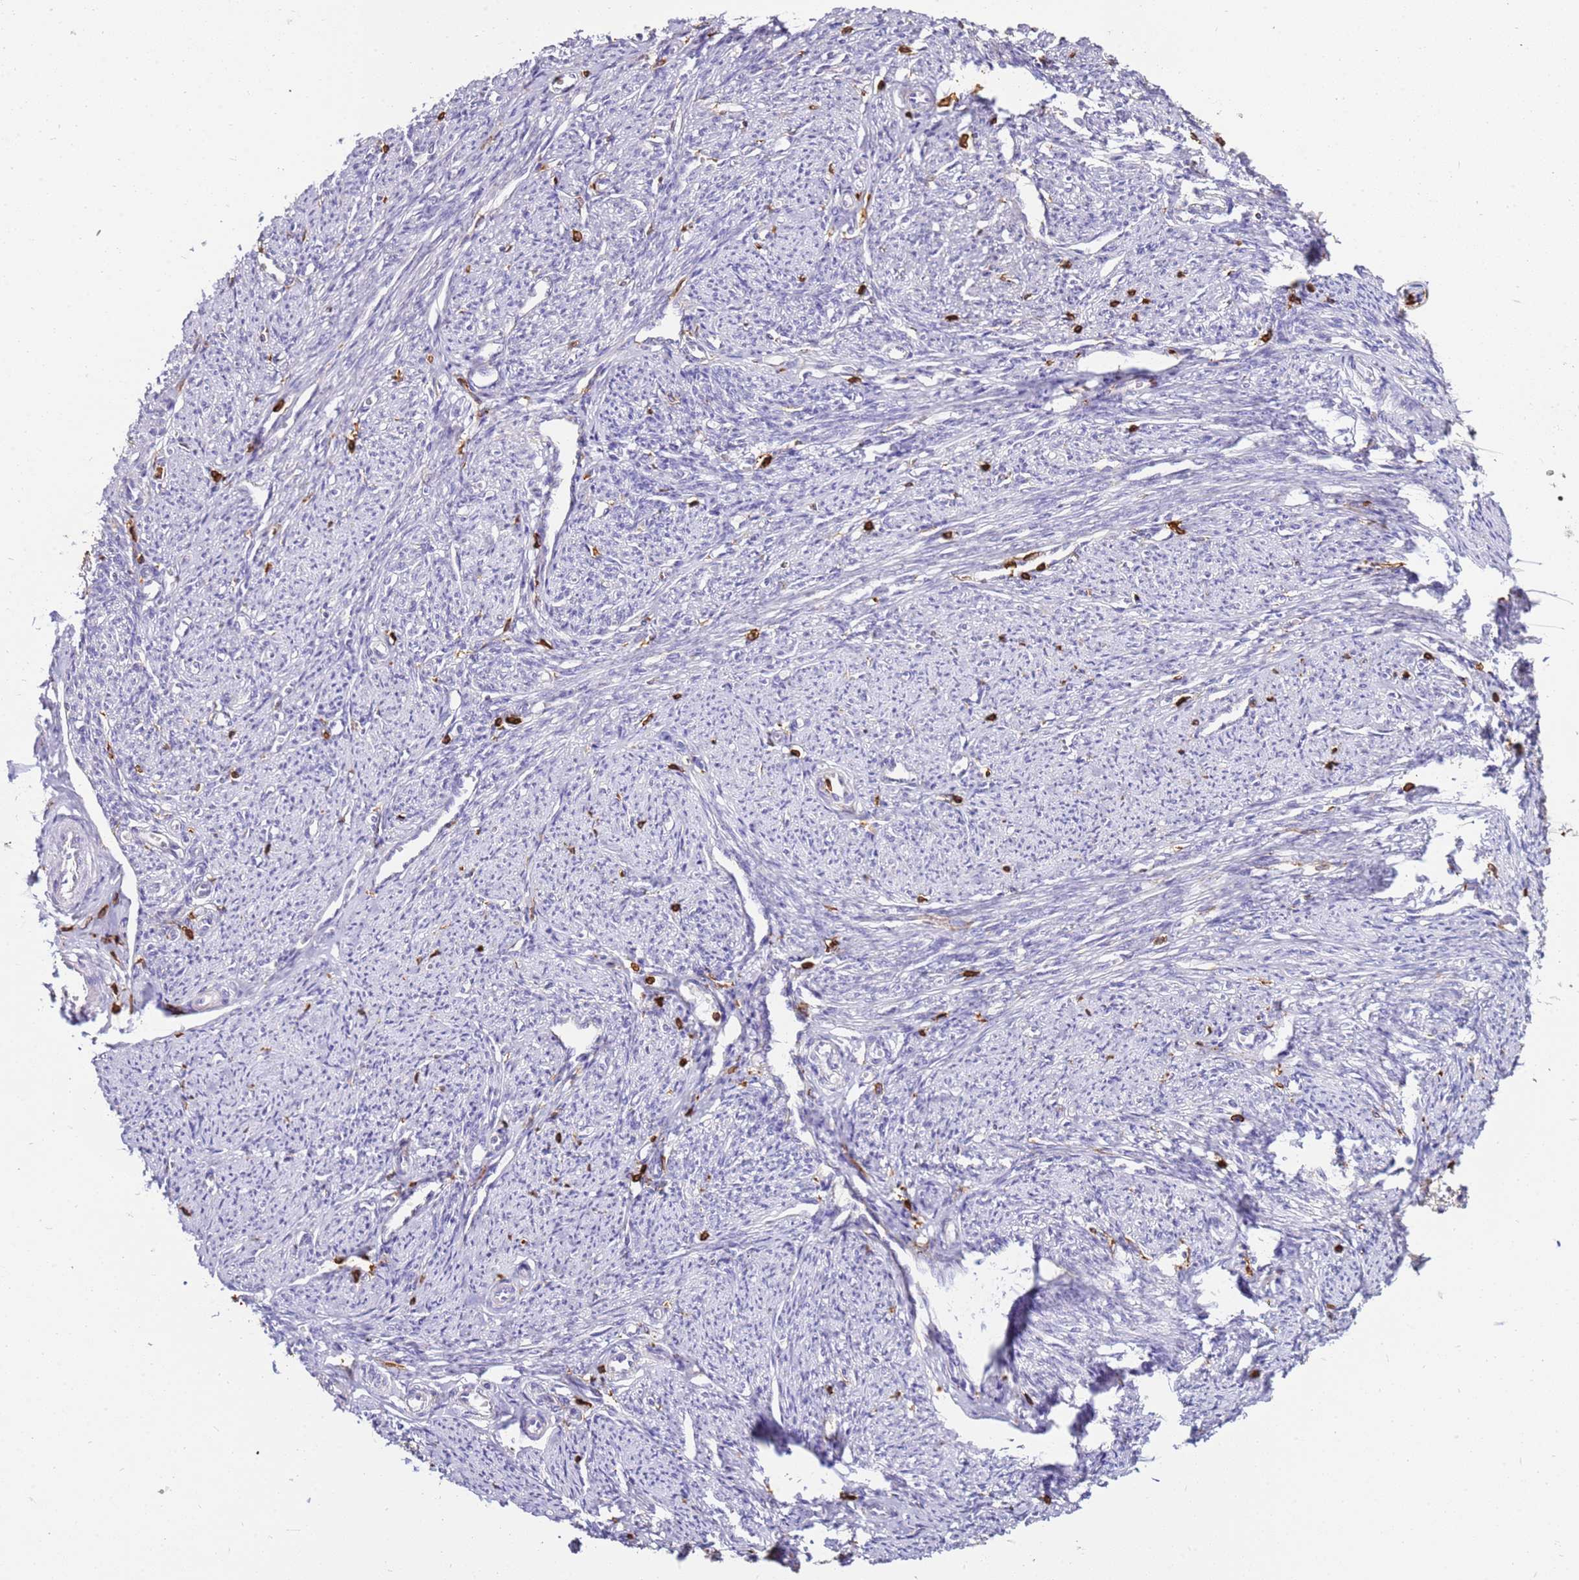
{"staining": {"intensity": "negative", "quantity": "none", "location": "none"}, "tissue": "smooth muscle", "cell_type": "Smooth muscle cells", "image_type": "normal", "snomed": [{"axis": "morphology", "description": "Normal tissue, NOS"}, {"axis": "topography", "description": "Smooth muscle"}, {"axis": "topography", "description": "Uterus"}], "caption": "The photomicrograph displays no significant staining in smooth muscle cells of smooth muscle.", "gene": "CORO1A", "patient": {"sex": "female", "age": 59}}